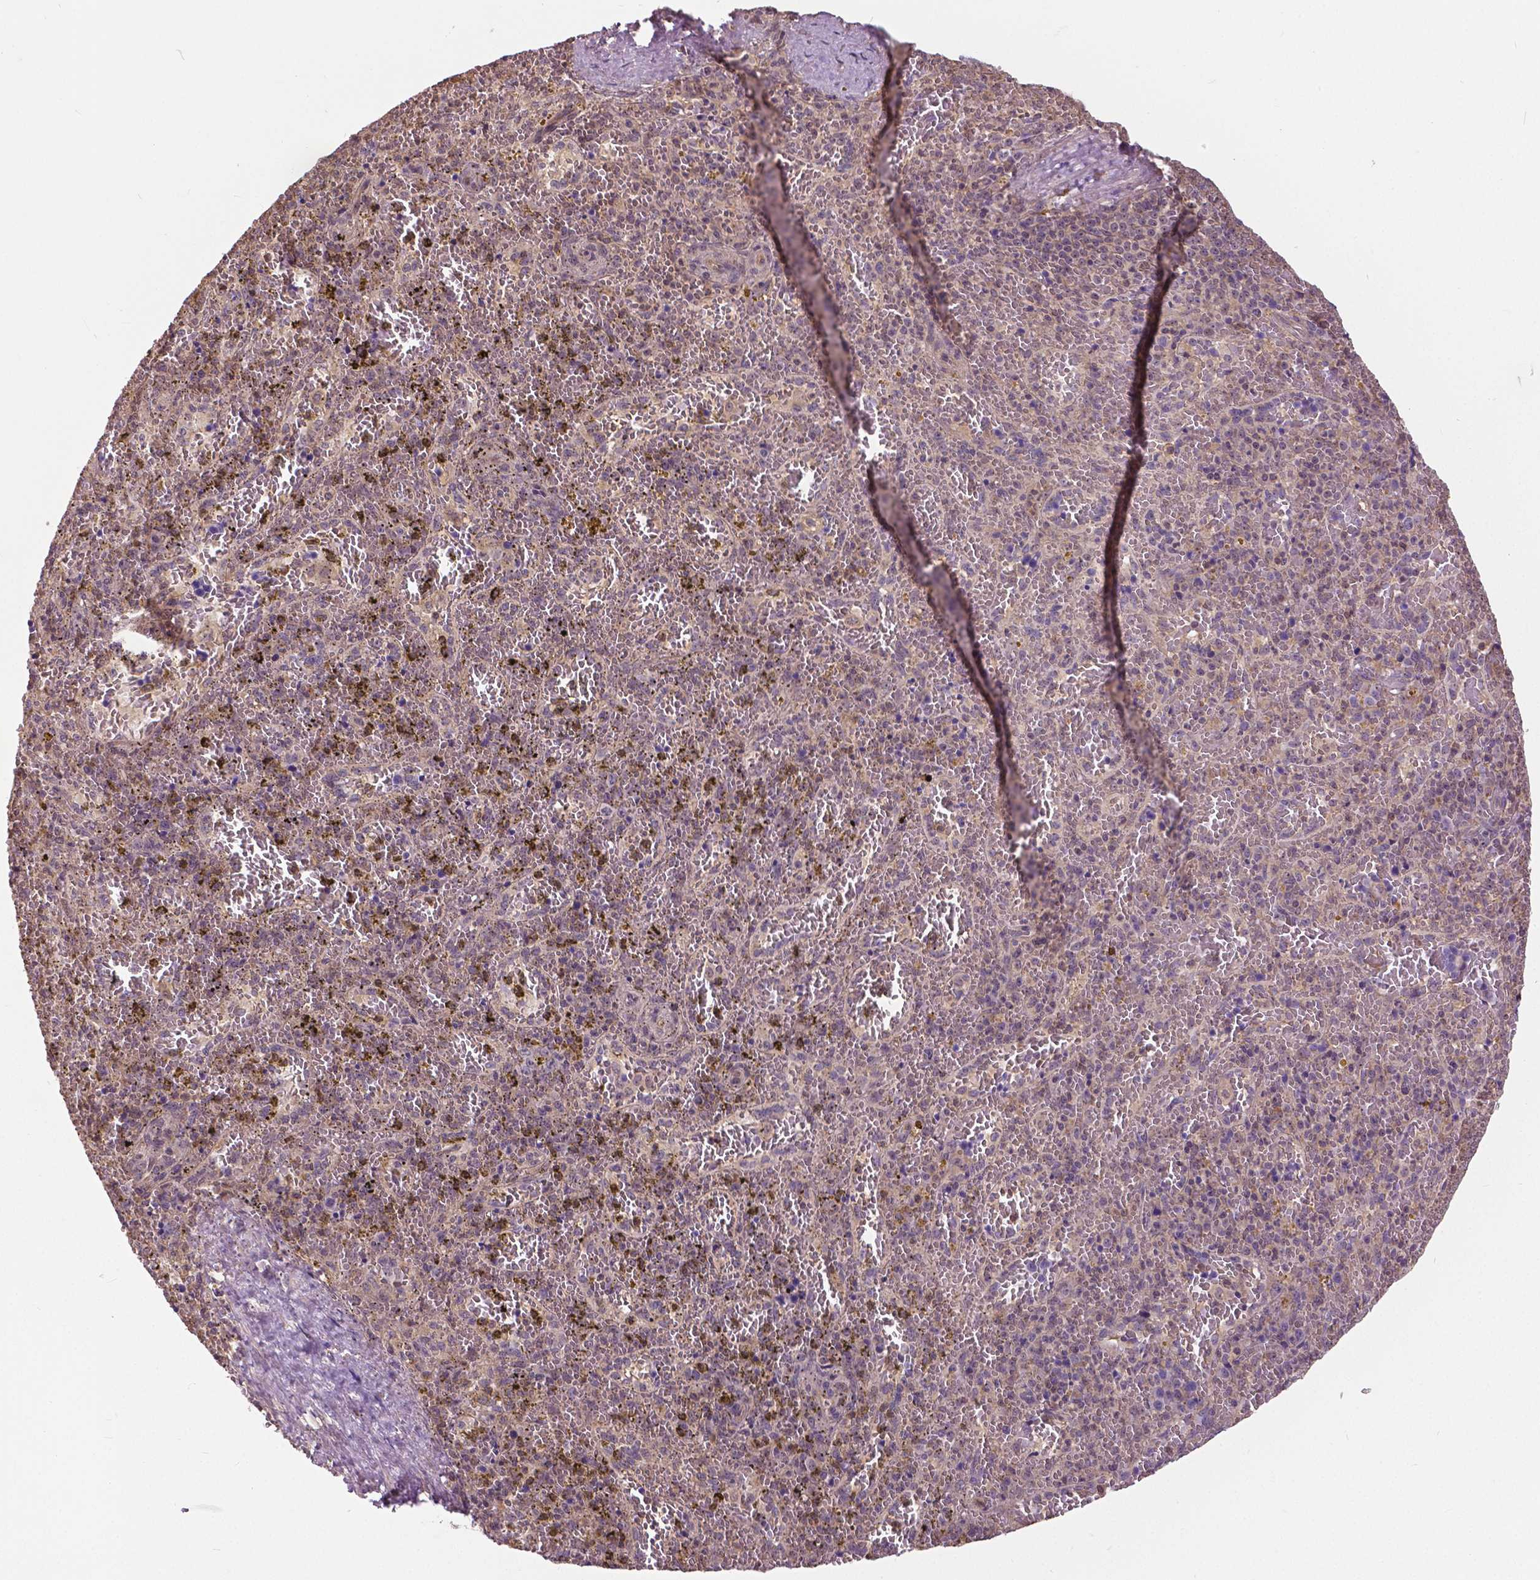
{"staining": {"intensity": "negative", "quantity": "none", "location": "none"}, "tissue": "spleen", "cell_type": "Cells in red pulp", "image_type": "normal", "snomed": [{"axis": "morphology", "description": "Normal tissue, NOS"}, {"axis": "topography", "description": "Spleen"}], "caption": "Immunohistochemistry of normal spleen shows no positivity in cells in red pulp.", "gene": "ANXA13", "patient": {"sex": "female", "age": 50}}